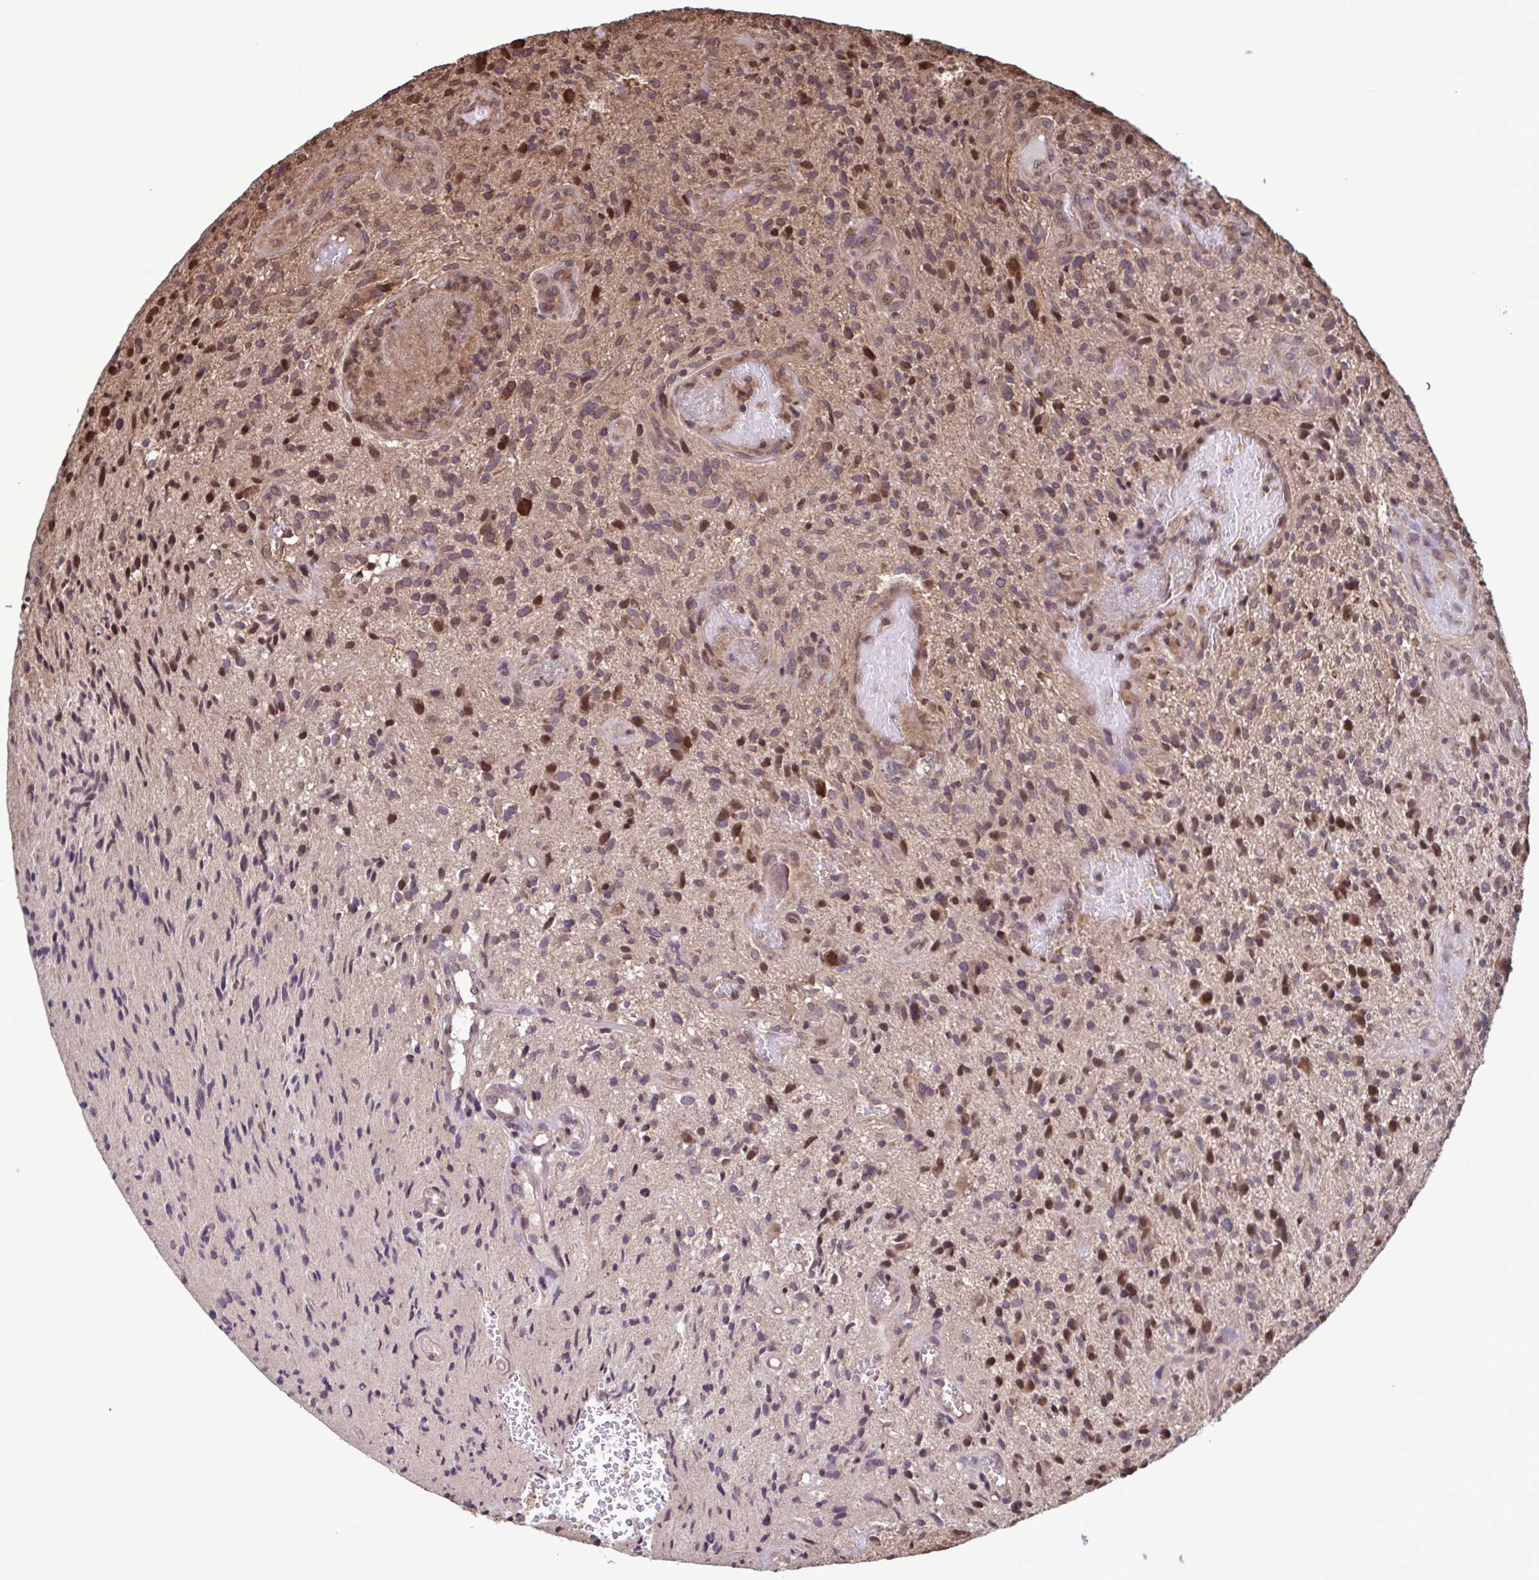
{"staining": {"intensity": "moderate", "quantity": "<25%", "location": "cytoplasmic/membranous,nuclear"}, "tissue": "glioma", "cell_type": "Tumor cells", "image_type": "cancer", "snomed": [{"axis": "morphology", "description": "Glioma, malignant, High grade"}, {"axis": "topography", "description": "Brain"}], "caption": "Malignant glioma (high-grade) stained for a protein (brown) displays moderate cytoplasmic/membranous and nuclear positive positivity in about <25% of tumor cells.", "gene": "SEC63", "patient": {"sex": "male", "age": 55}}